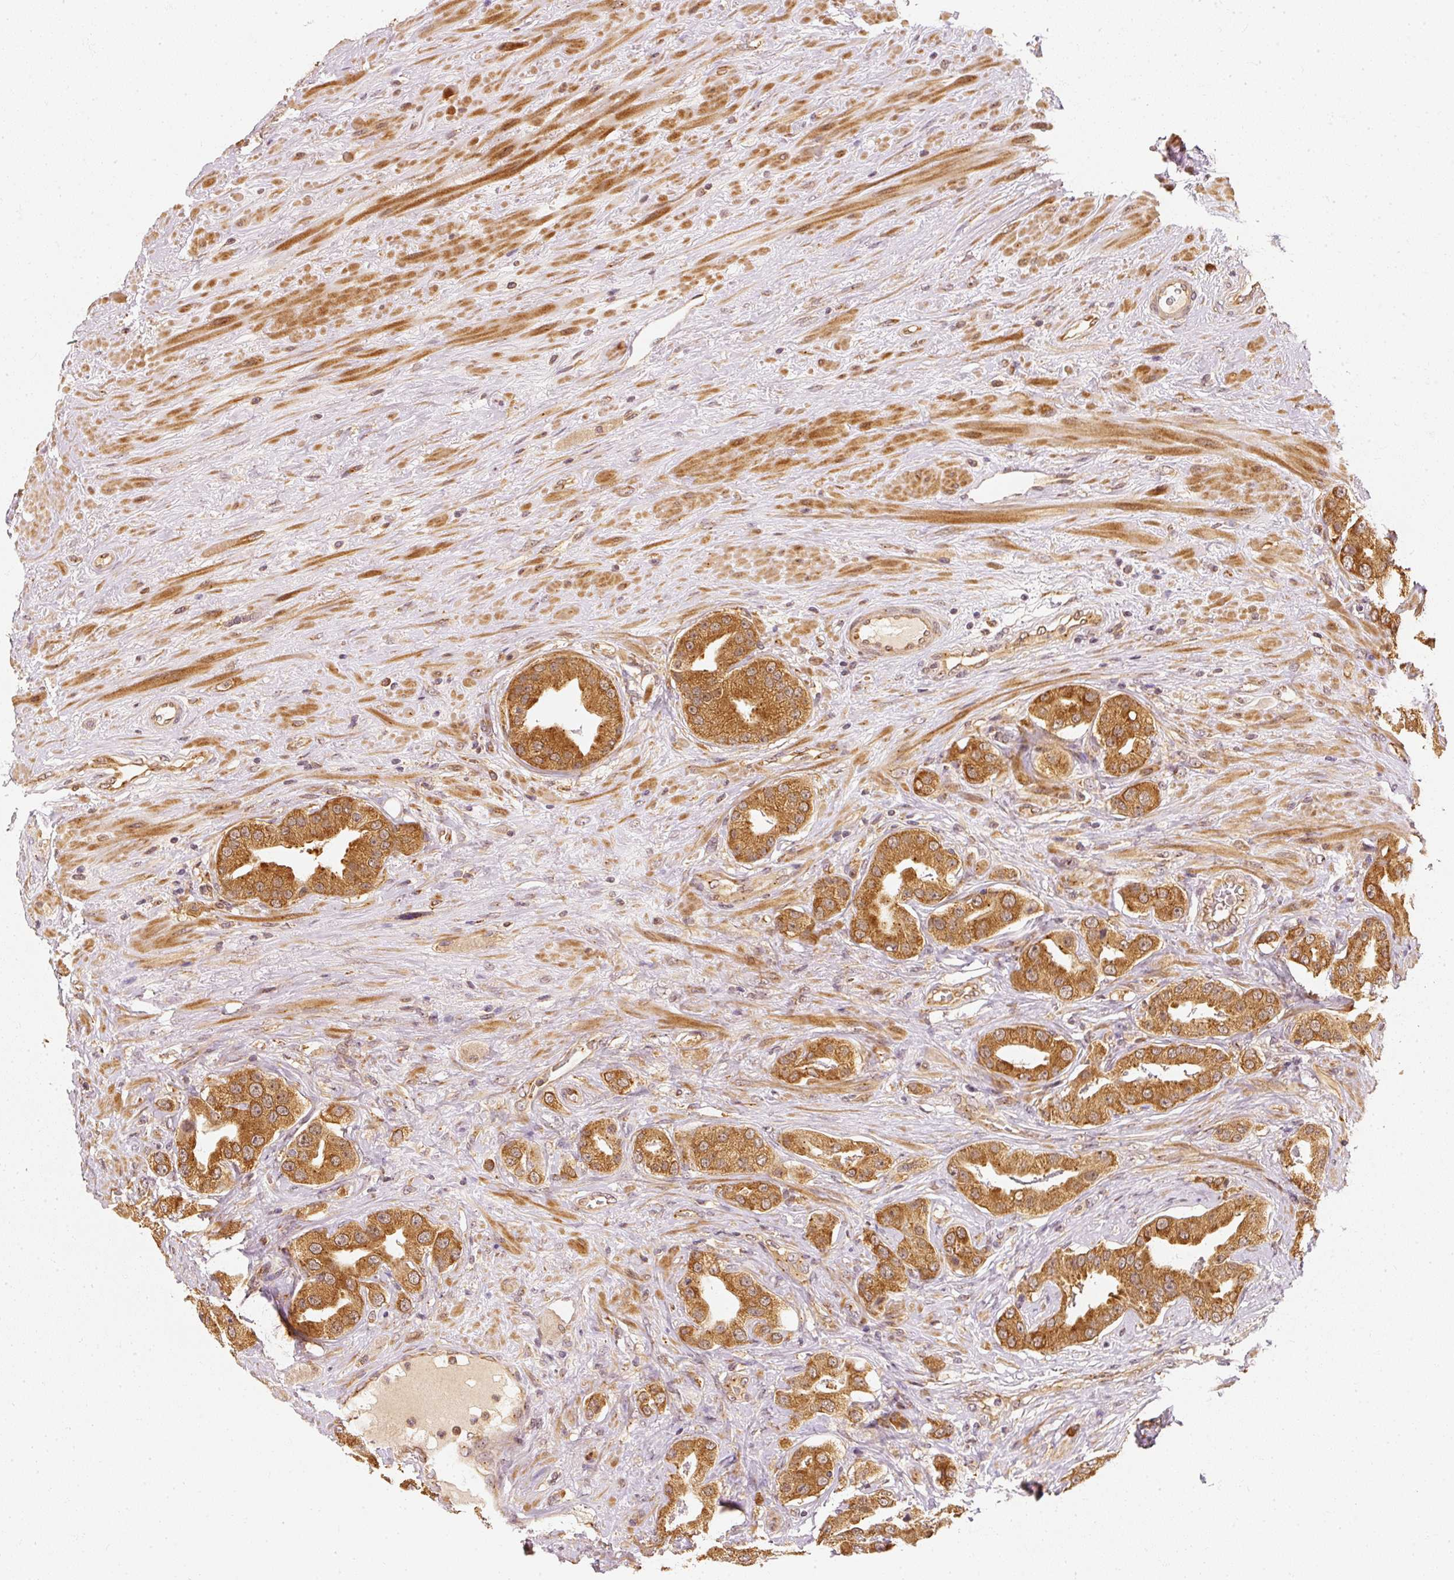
{"staining": {"intensity": "strong", "quantity": ">75%", "location": "cytoplasmic/membranous"}, "tissue": "prostate cancer", "cell_type": "Tumor cells", "image_type": "cancer", "snomed": [{"axis": "morphology", "description": "Adenocarcinoma, High grade"}, {"axis": "topography", "description": "Prostate"}], "caption": "Adenocarcinoma (high-grade) (prostate) stained with DAB immunohistochemistry demonstrates high levels of strong cytoplasmic/membranous positivity in about >75% of tumor cells.", "gene": "EEF1A2", "patient": {"sex": "male", "age": 63}}